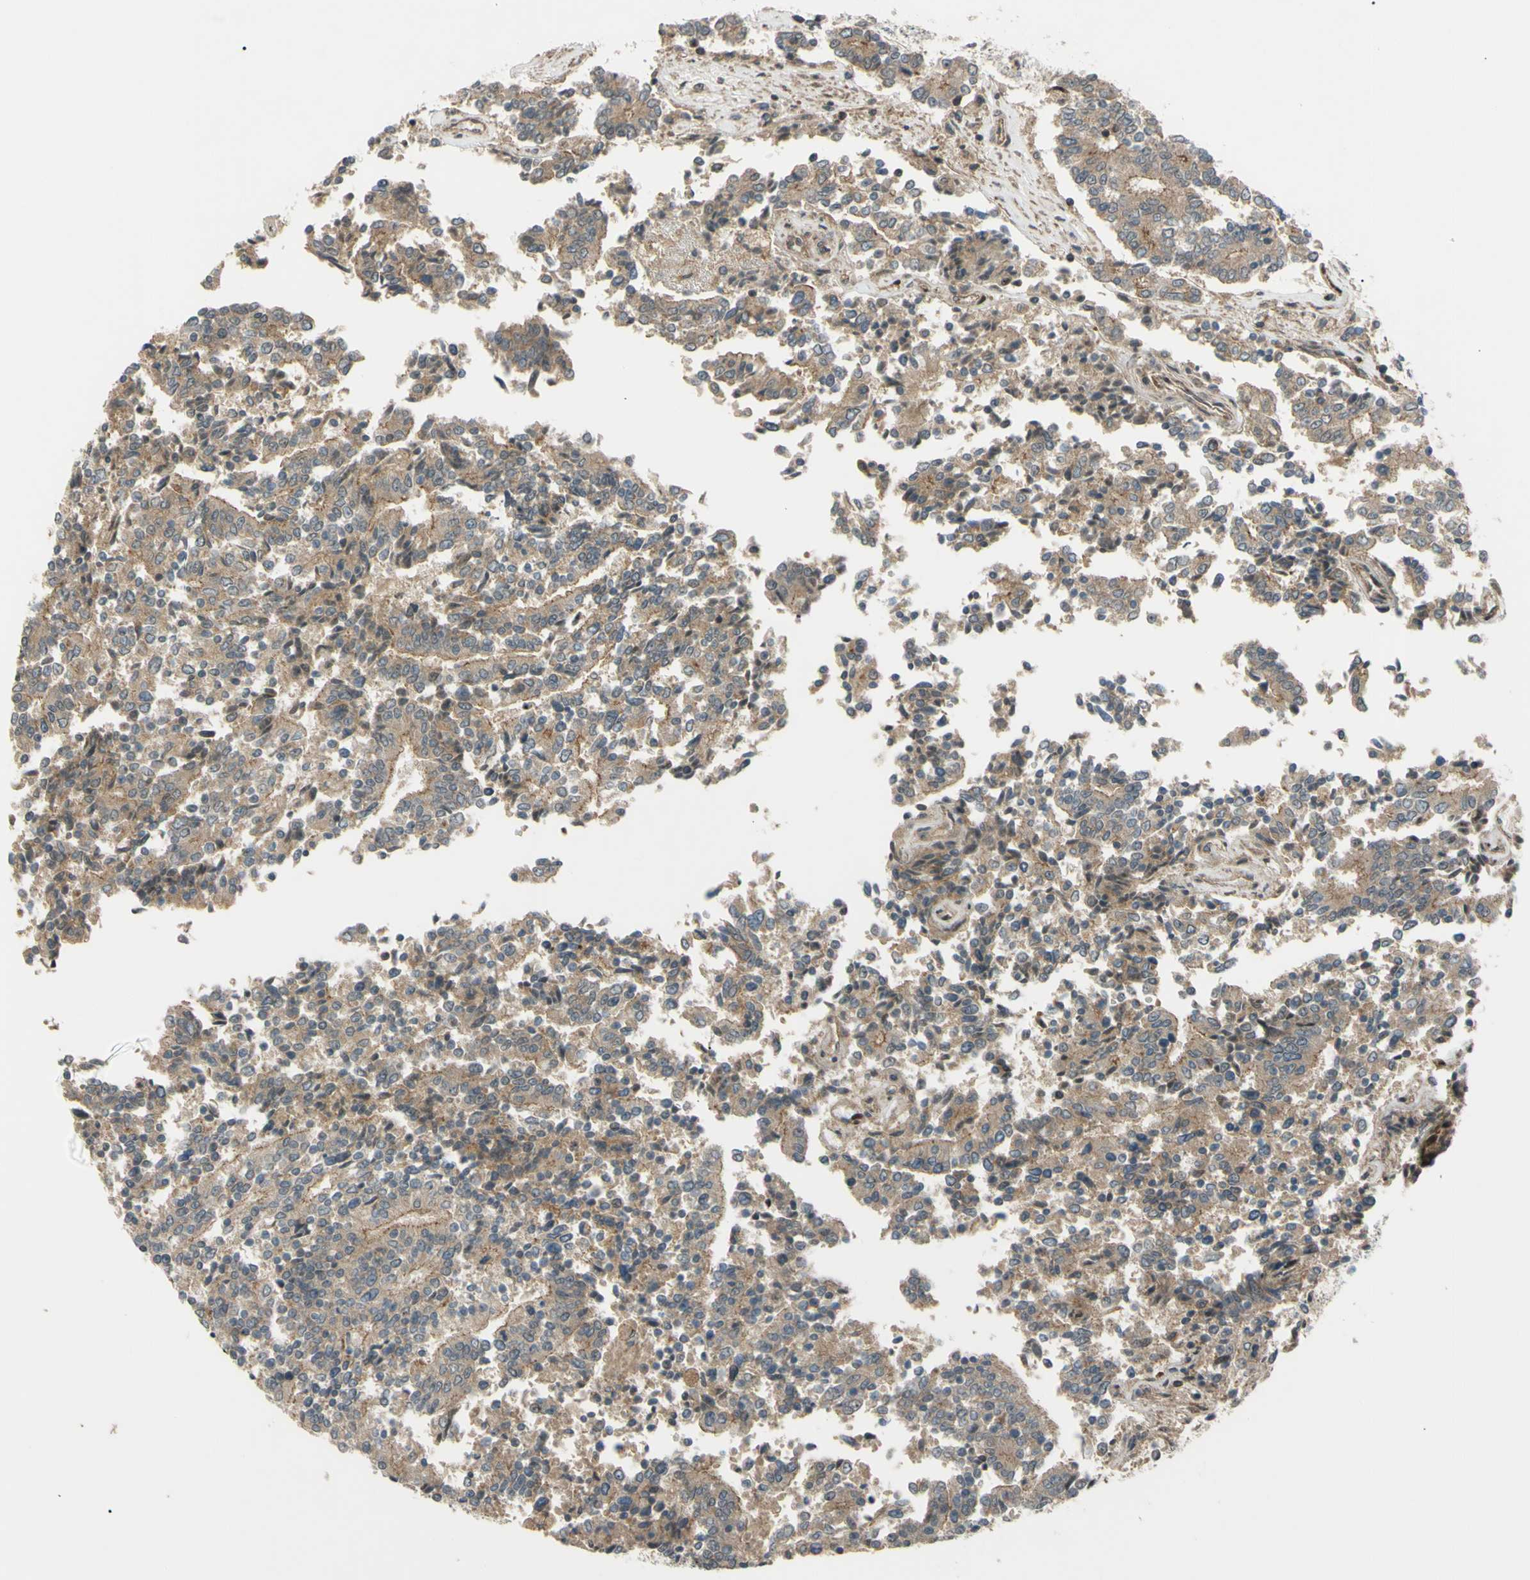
{"staining": {"intensity": "moderate", "quantity": ">75%", "location": "cytoplasmic/membranous"}, "tissue": "prostate cancer", "cell_type": "Tumor cells", "image_type": "cancer", "snomed": [{"axis": "morphology", "description": "Normal tissue, NOS"}, {"axis": "morphology", "description": "Adenocarcinoma, High grade"}, {"axis": "topography", "description": "Prostate"}, {"axis": "topography", "description": "Seminal veicle"}], "caption": "IHC (DAB) staining of prostate high-grade adenocarcinoma demonstrates moderate cytoplasmic/membranous protein expression in approximately >75% of tumor cells. Nuclei are stained in blue.", "gene": "FLII", "patient": {"sex": "male", "age": 55}}